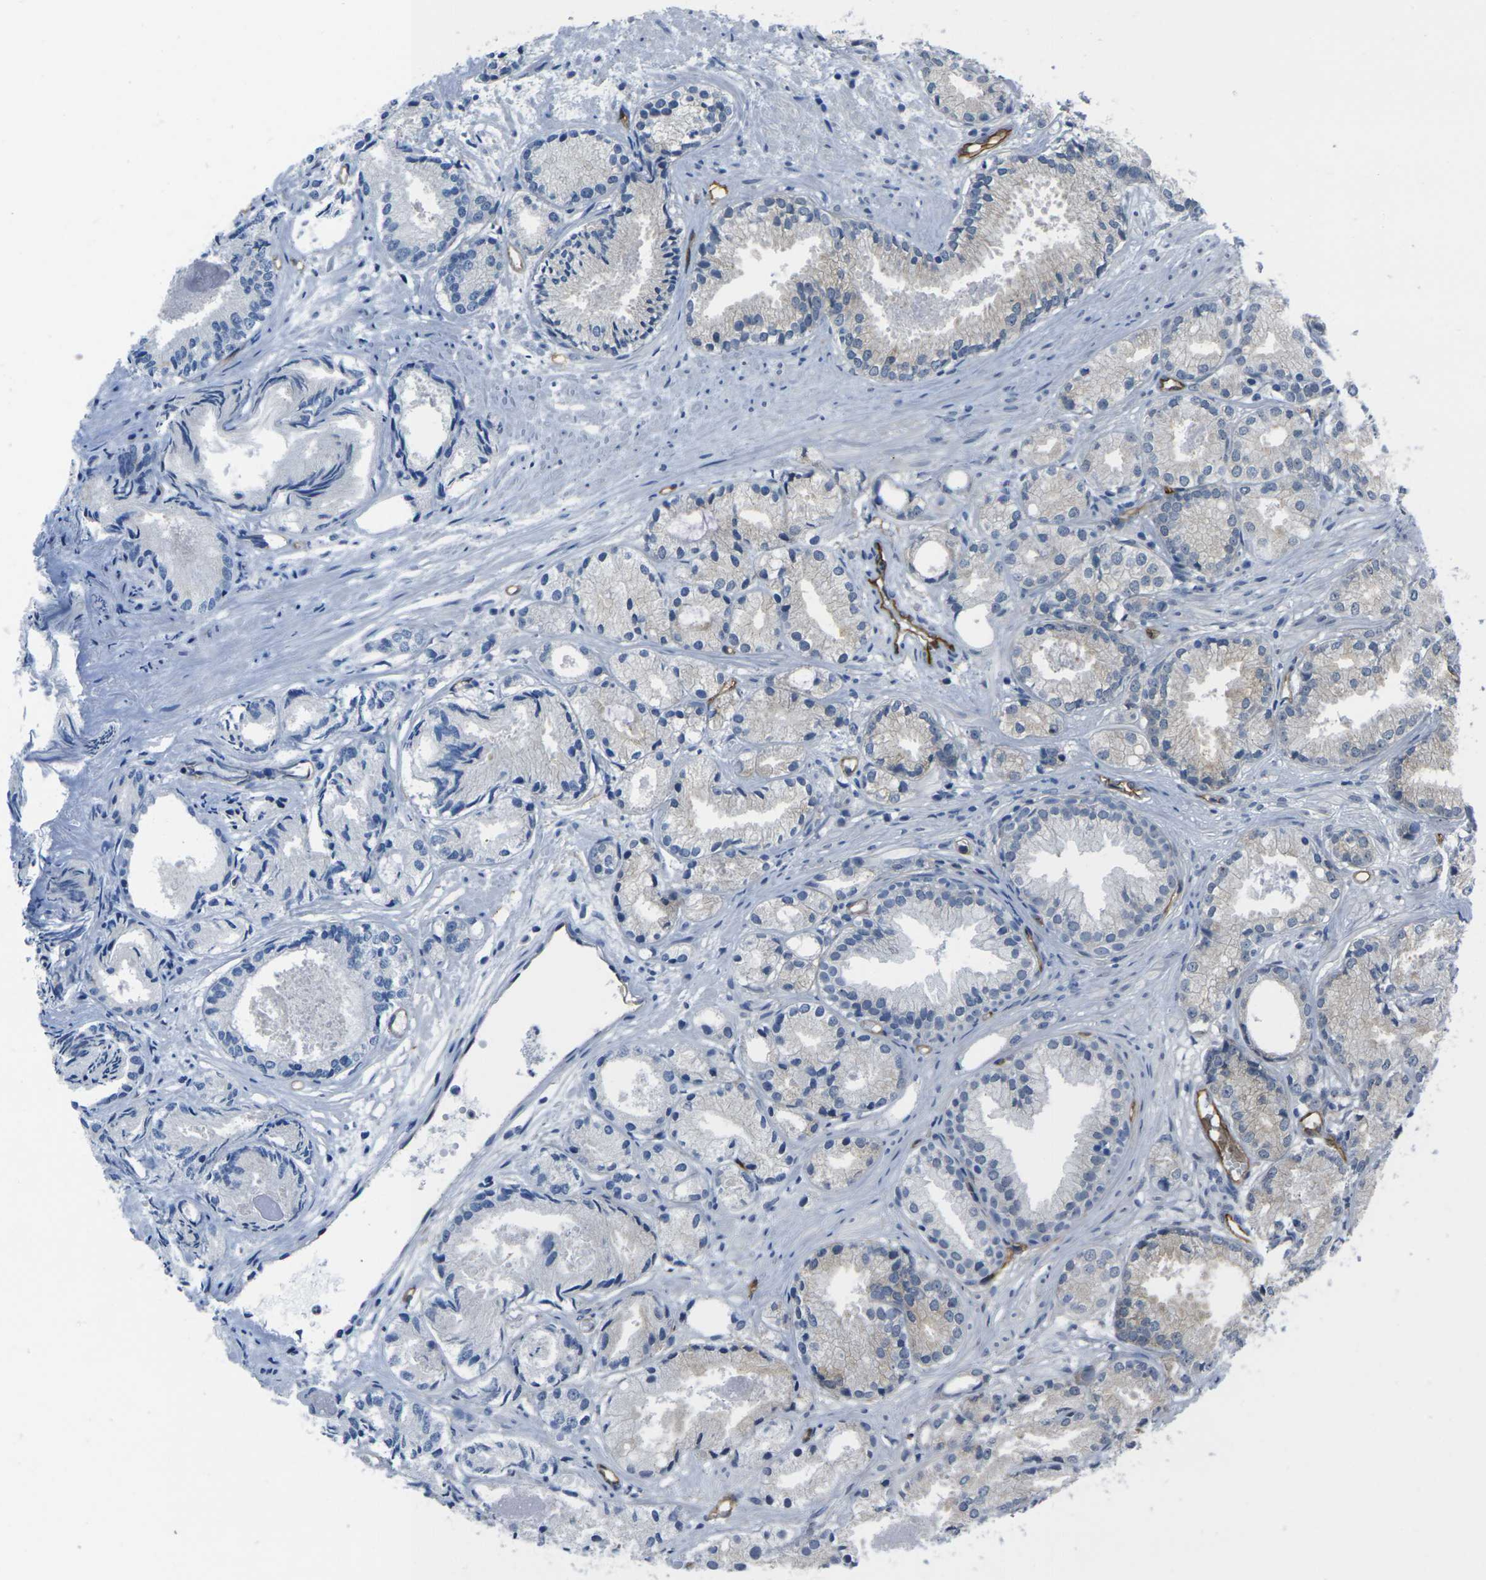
{"staining": {"intensity": "negative", "quantity": "none", "location": "none"}, "tissue": "prostate cancer", "cell_type": "Tumor cells", "image_type": "cancer", "snomed": [{"axis": "morphology", "description": "Adenocarcinoma, Low grade"}, {"axis": "topography", "description": "Prostate"}], "caption": "Immunohistochemistry of human prostate cancer (adenocarcinoma (low-grade)) reveals no staining in tumor cells. (DAB immunohistochemistry visualized using brightfield microscopy, high magnification).", "gene": "HSPA12B", "patient": {"sex": "male", "age": 72}}